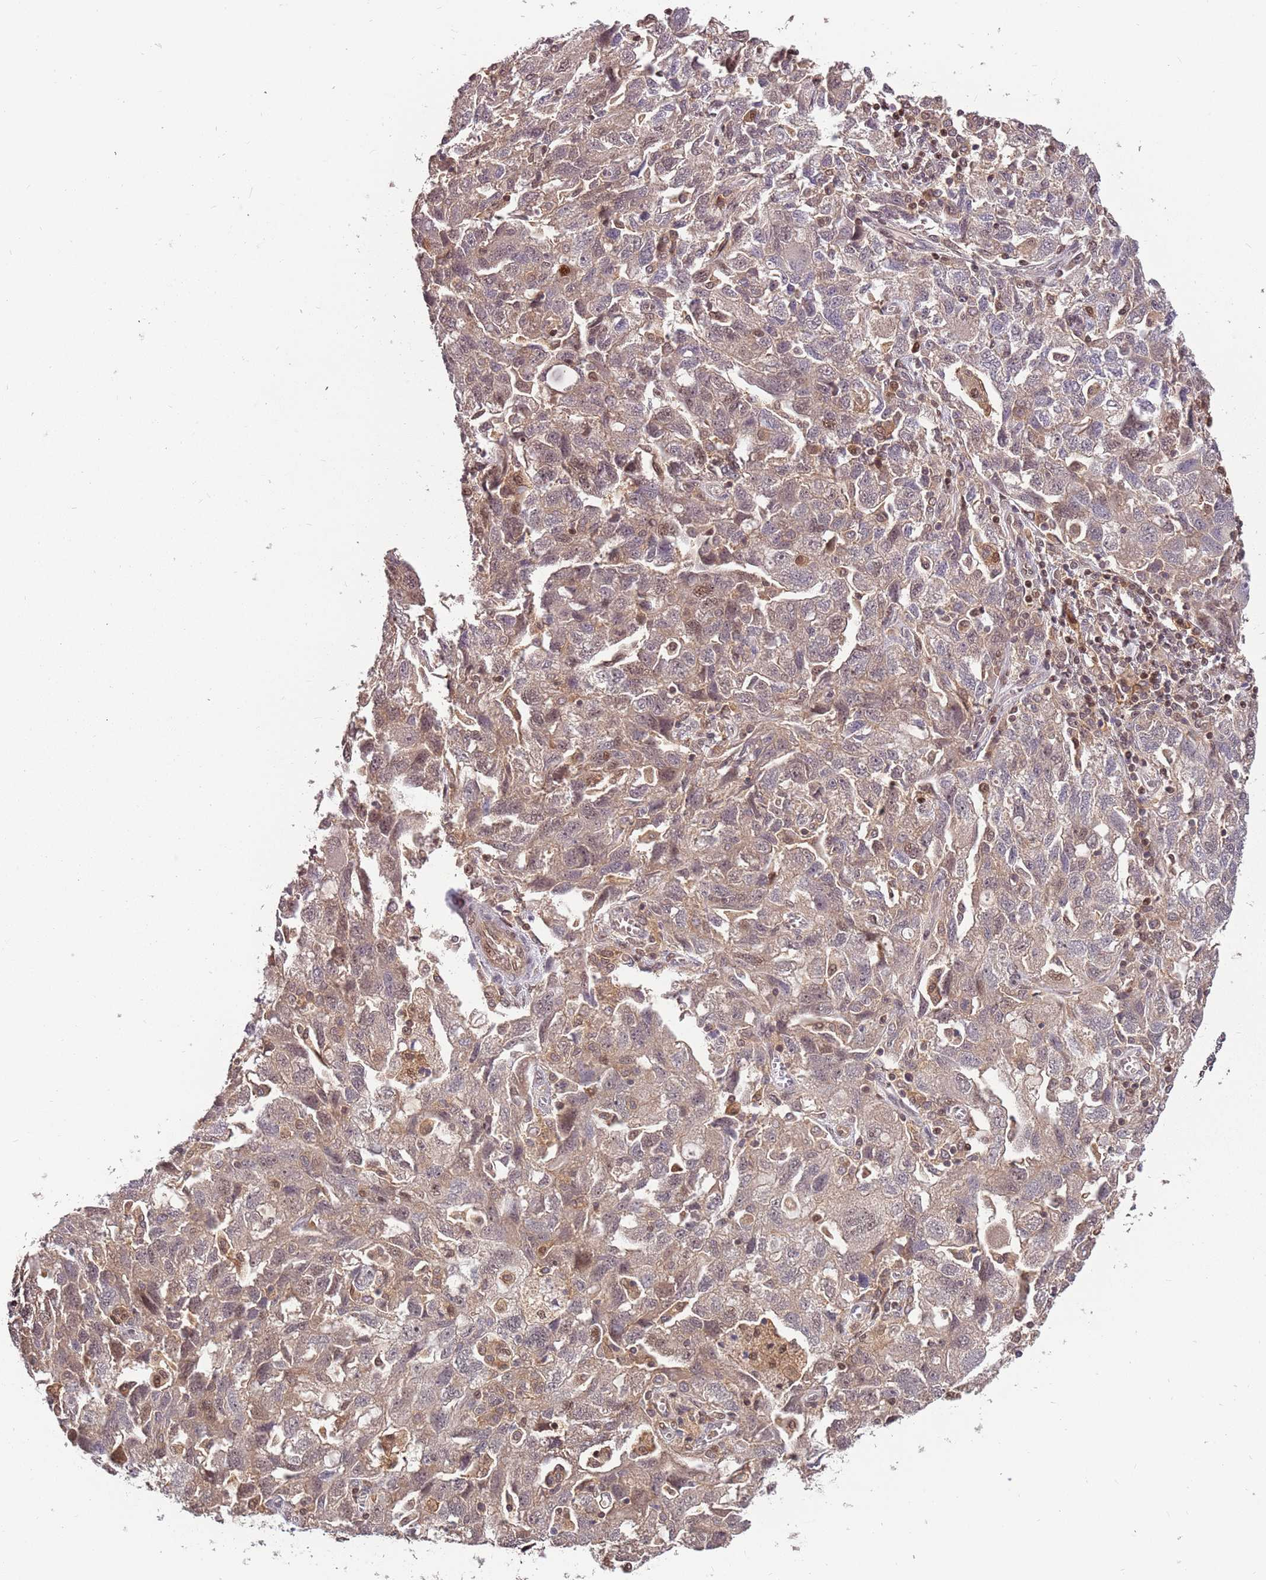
{"staining": {"intensity": "weak", "quantity": "25%-75%", "location": "cytoplasmic/membranous,nuclear"}, "tissue": "ovarian cancer", "cell_type": "Tumor cells", "image_type": "cancer", "snomed": [{"axis": "morphology", "description": "Carcinoma, NOS"}, {"axis": "morphology", "description": "Cystadenocarcinoma, serous, NOS"}, {"axis": "topography", "description": "Ovary"}], "caption": "A histopathology image showing weak cytoplasmic/membranous and nuclear staining in approximately 25%-75% of tumor cells in ovarian cancer (serous cystadenocarcinoma), as visualized by brown immunohistochemical staining.", "gene": "GSTO2", "patient": {"sex": "female", "age": 69}}